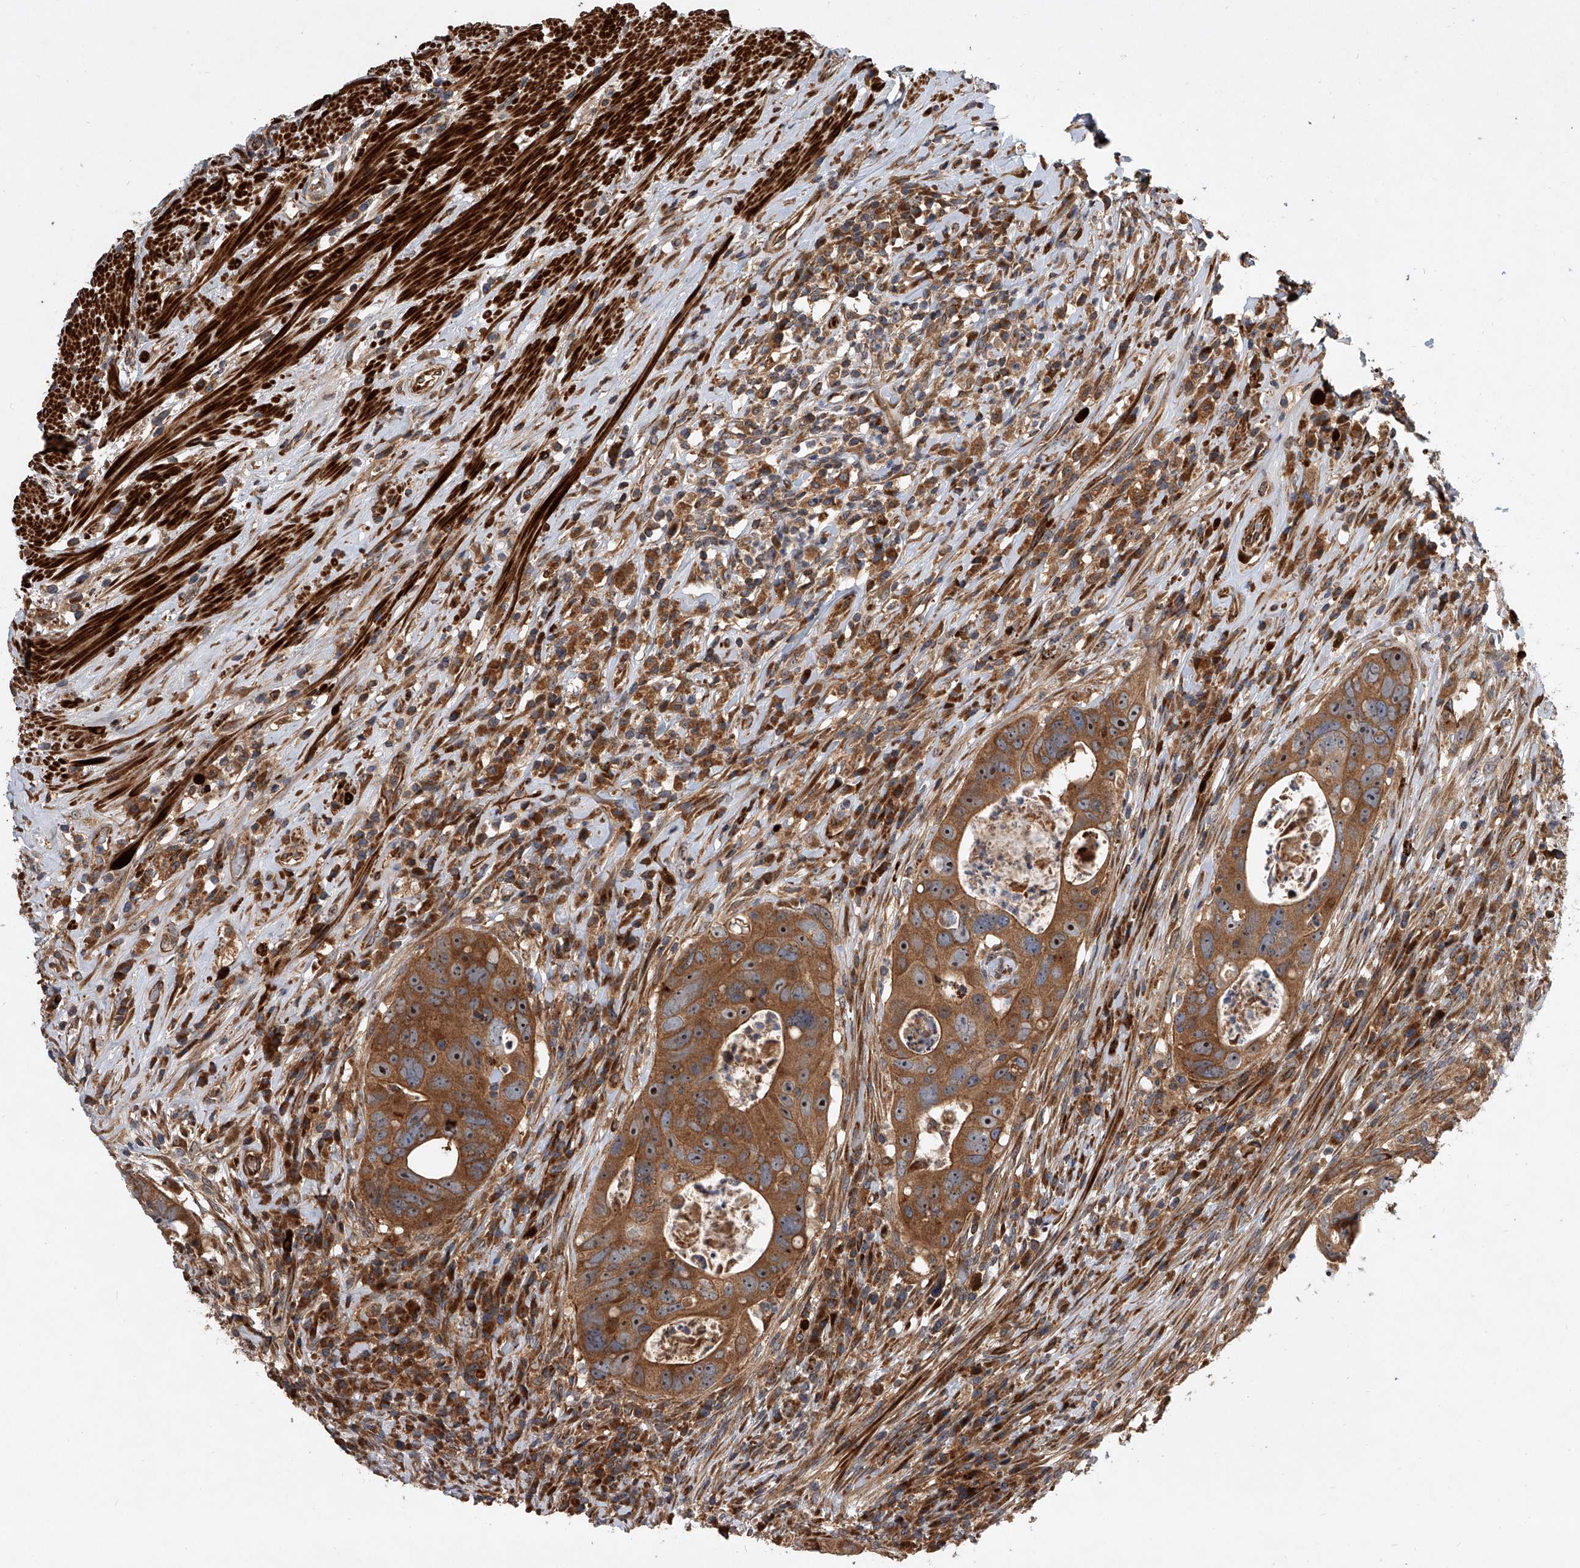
{"staining": {"intensity": "strong", "quantity": ">75%", "location": "cytoplasmic/membranous"}, "tissue": "colorectal cancer", "cell_type": "Tumor cells", "image_type": "cancer", "snomed": [{"axis": "morphology", "description": "Adenocarcinoma, NOS"}, {"axis": "topography", "description": "Rectum"}], "caption": "Colorectal cancer tissue demonstrates strong cytoplasmic/membranous staining in about >75% of tumor cells, visualized by immunohistochemistry. Nuclei are stained in blue.", "gene": "USP47", "patient": {"sex": "male", "age": 59}}